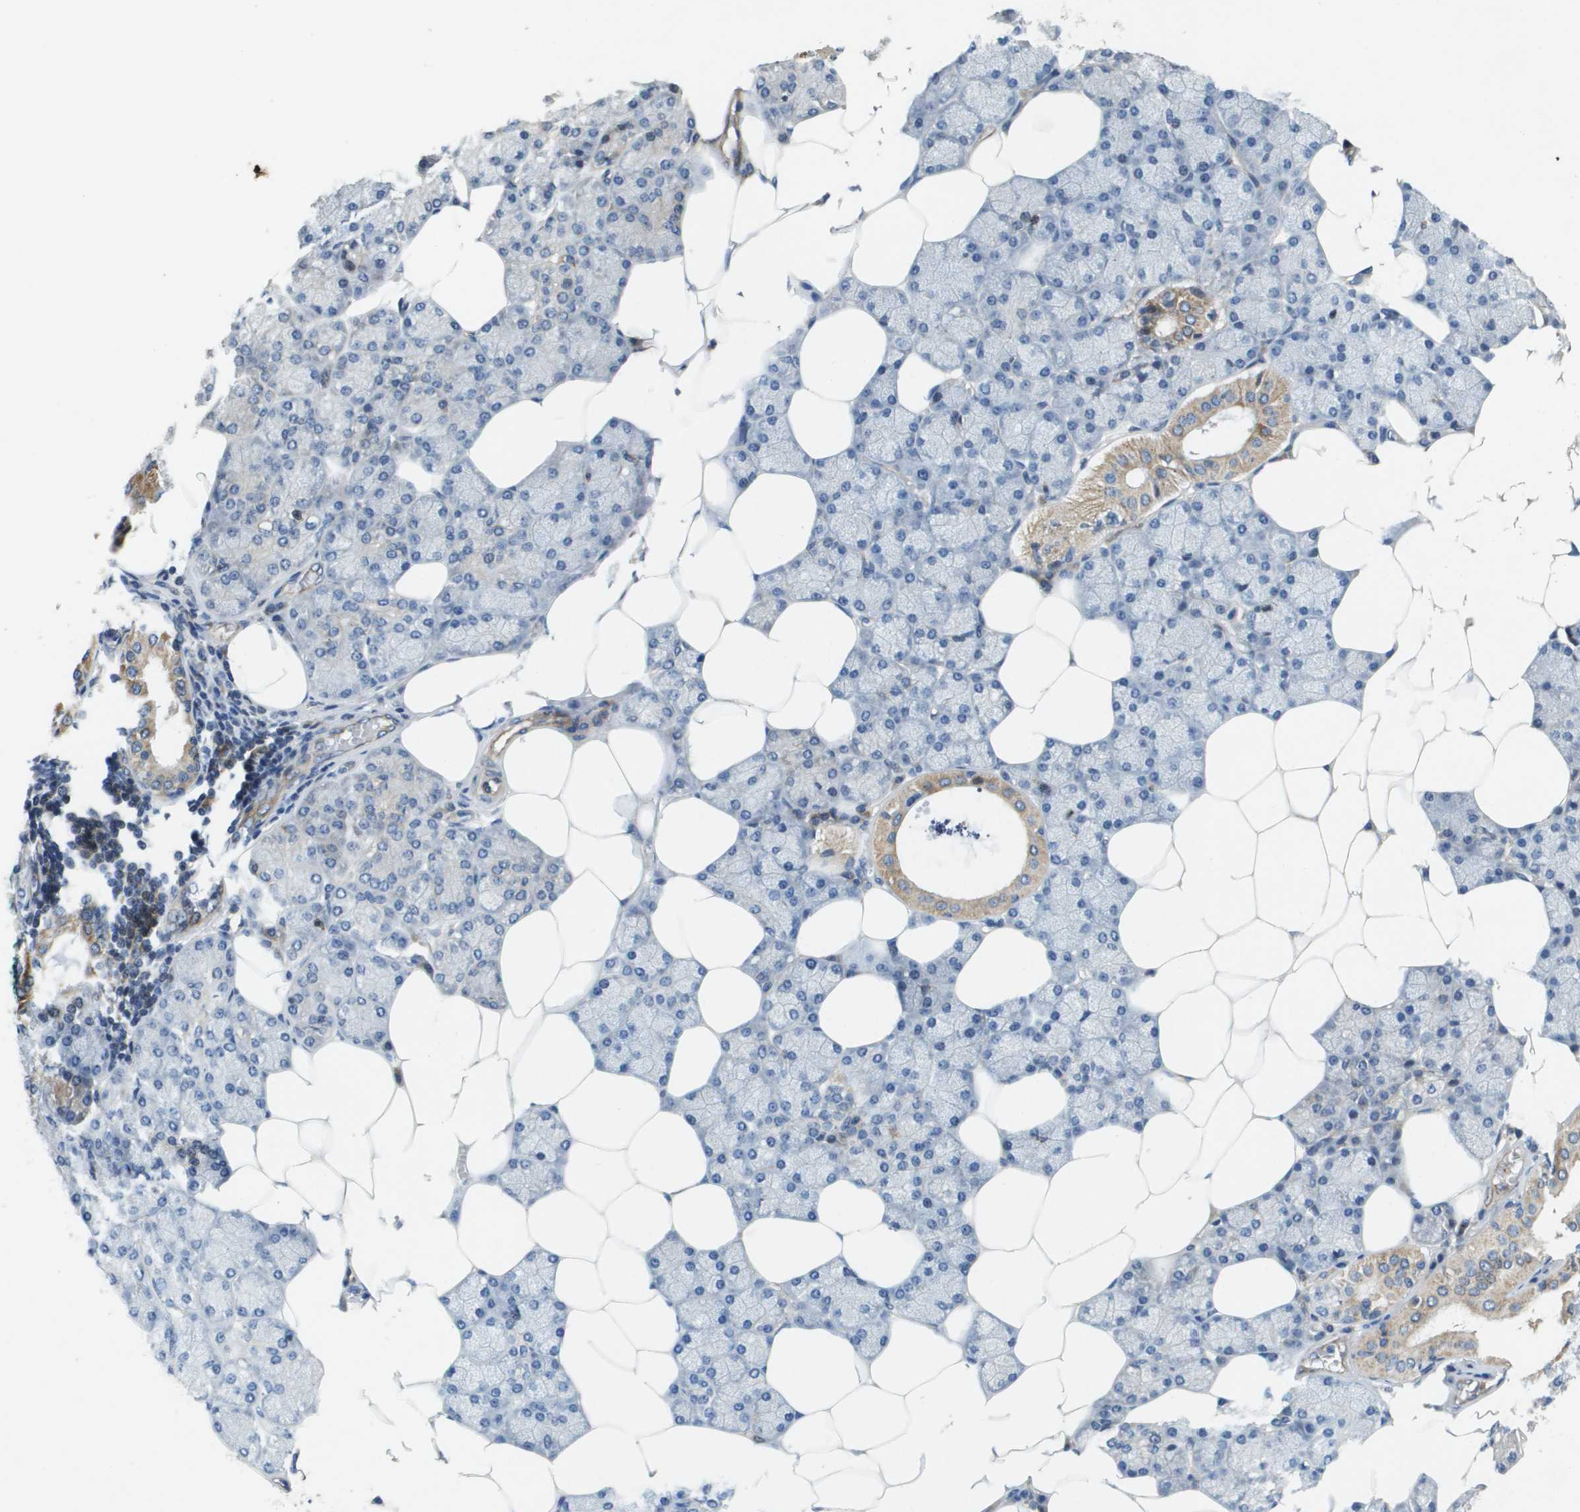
{"staining": {"intensity": "moderate", "quantity": "<25%", "location": "cytoplasmic/membranous,nuclear"}, "tissue": "salivary gland", "cell_type": "Glandular cells", "image_type": "normal", "snomed": [{"axis": "morphology", "description": "Normal tissue, NOS"}, {"axis": "topography", "description": "Salivary gland"}], "caption": "Protein expression by immunohistochemistry (IHC) demonstrates moderate cytoplasmic/membranous,nuclear positivity in about <25% of glandular cells in benign salivary gland.", "gene": "SCN4B", "patient": {"sex": "male", "age": 62}}